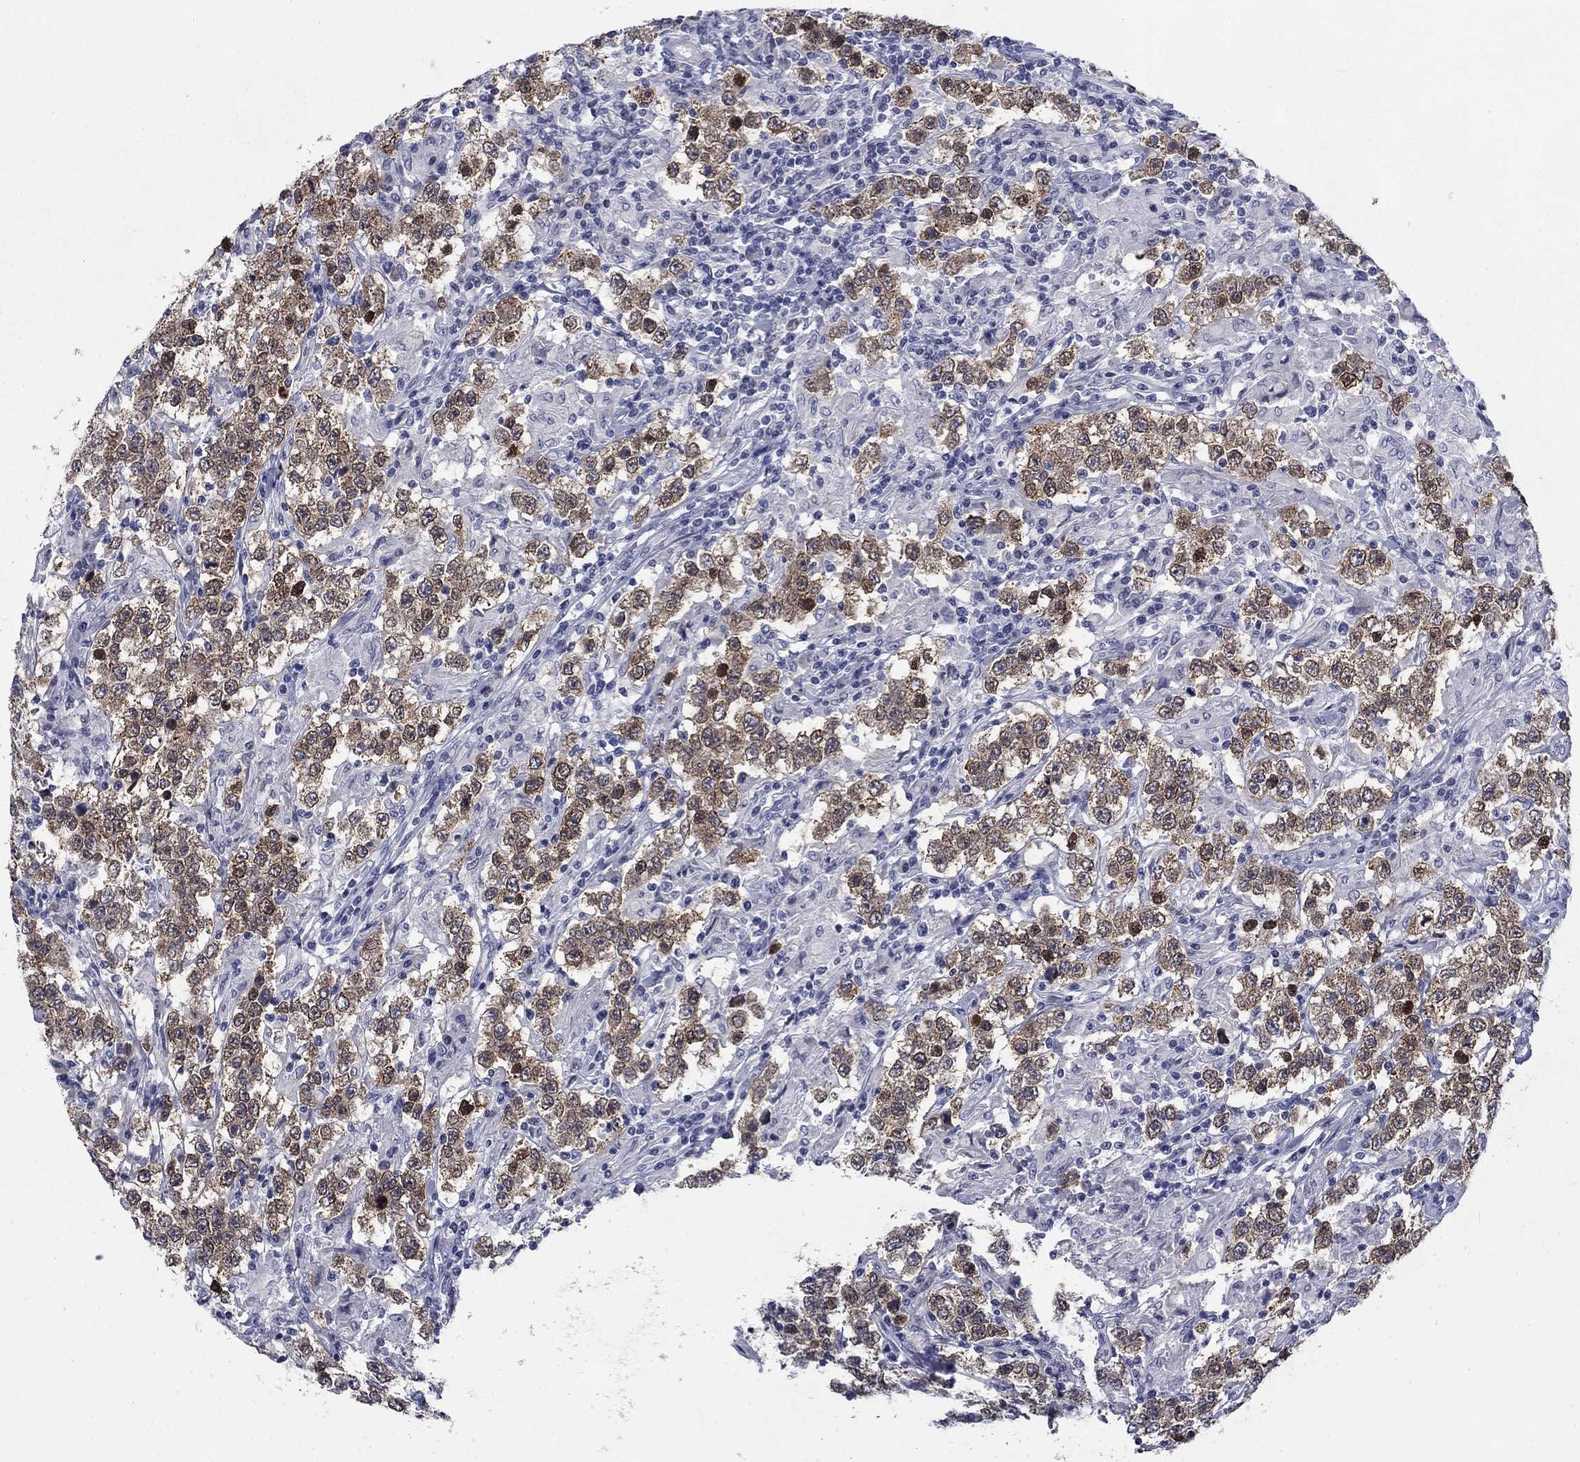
{"staining": {"intensity": "weak", "quantity": "25%-75%", "location": "cytoplasmic/membranous"}, "tissue": "testis cancer", "cell_type": "Tumor cells", "image_type": "cancer", "snomed": [{"axis": "morphology", "description": "Seminoma, NOS"}, {"axis": "morphology", "description": "Carcinoma, Embryonal, NOS"}, {"axis": "topography", "description": "Testis"}], "caption": "DAB (3,3'-diaminobenzidine) immunohistochemical staining of human testis cancer (embryonal carcinoma) demonstrates weak cytoplasmic/membranous protein staining in about 25%-75% of tumor cells.", "gene": "ELAVL4", "patient": {"sex": "male", "age": 41}}